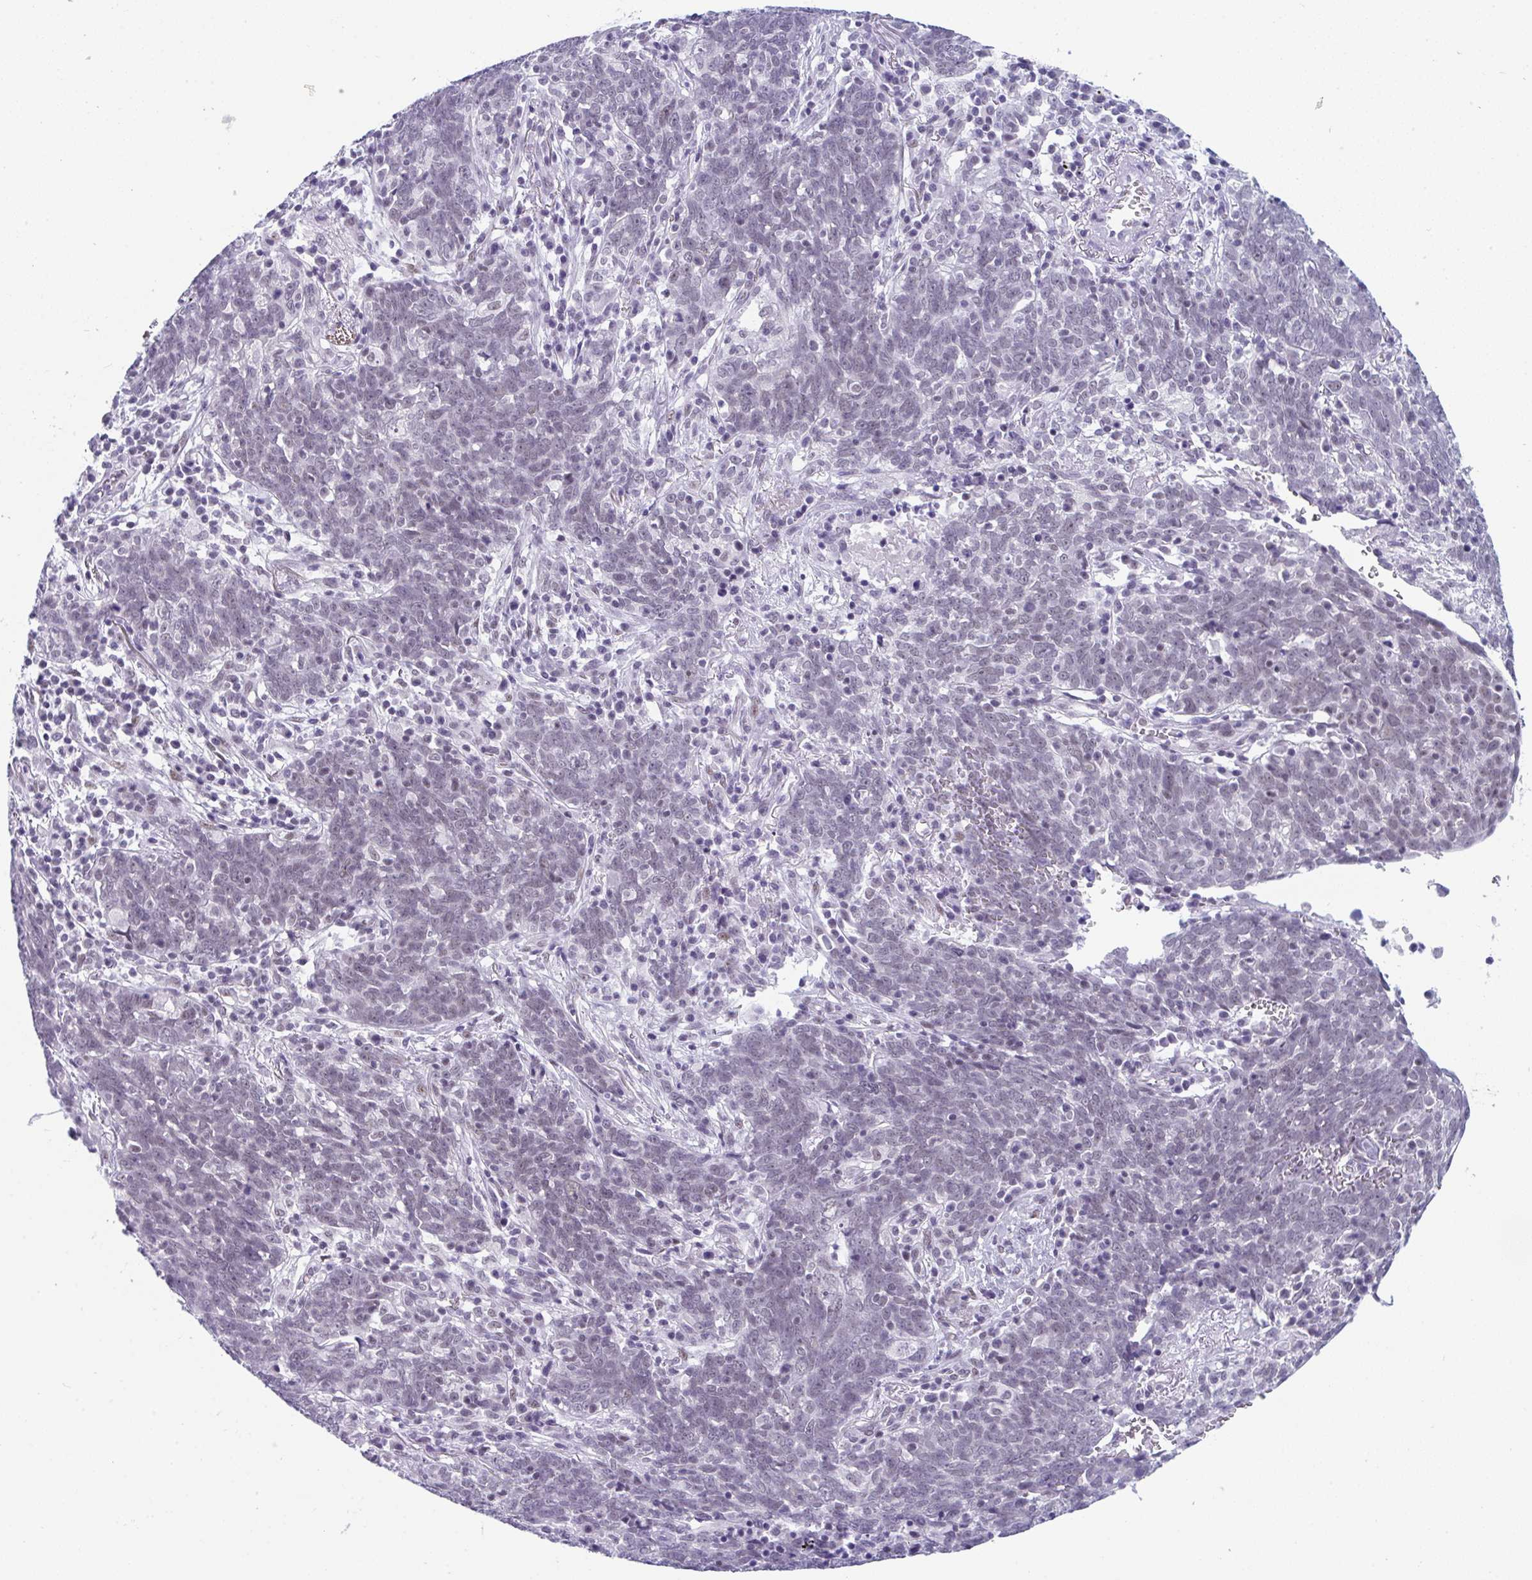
{"staining": {"intensity": "negative", "quantity": "none", "location": "none"}, "tissue": "lung cancer", "cell_type": "Tumor cells", "image_type": "cancer", "snomed": [{"axis": "morphology", "description": "Squamous cell carcinoma, NOS"}, {"axis": "topography", "description": "Lung"}], "caption": "A histopathology image of lung squamous cell carcinoma stained for a protein reveals no brown staining in tumor cells.", "gene": "CDK13", "patient": {"sex": "female", "age": 72}}